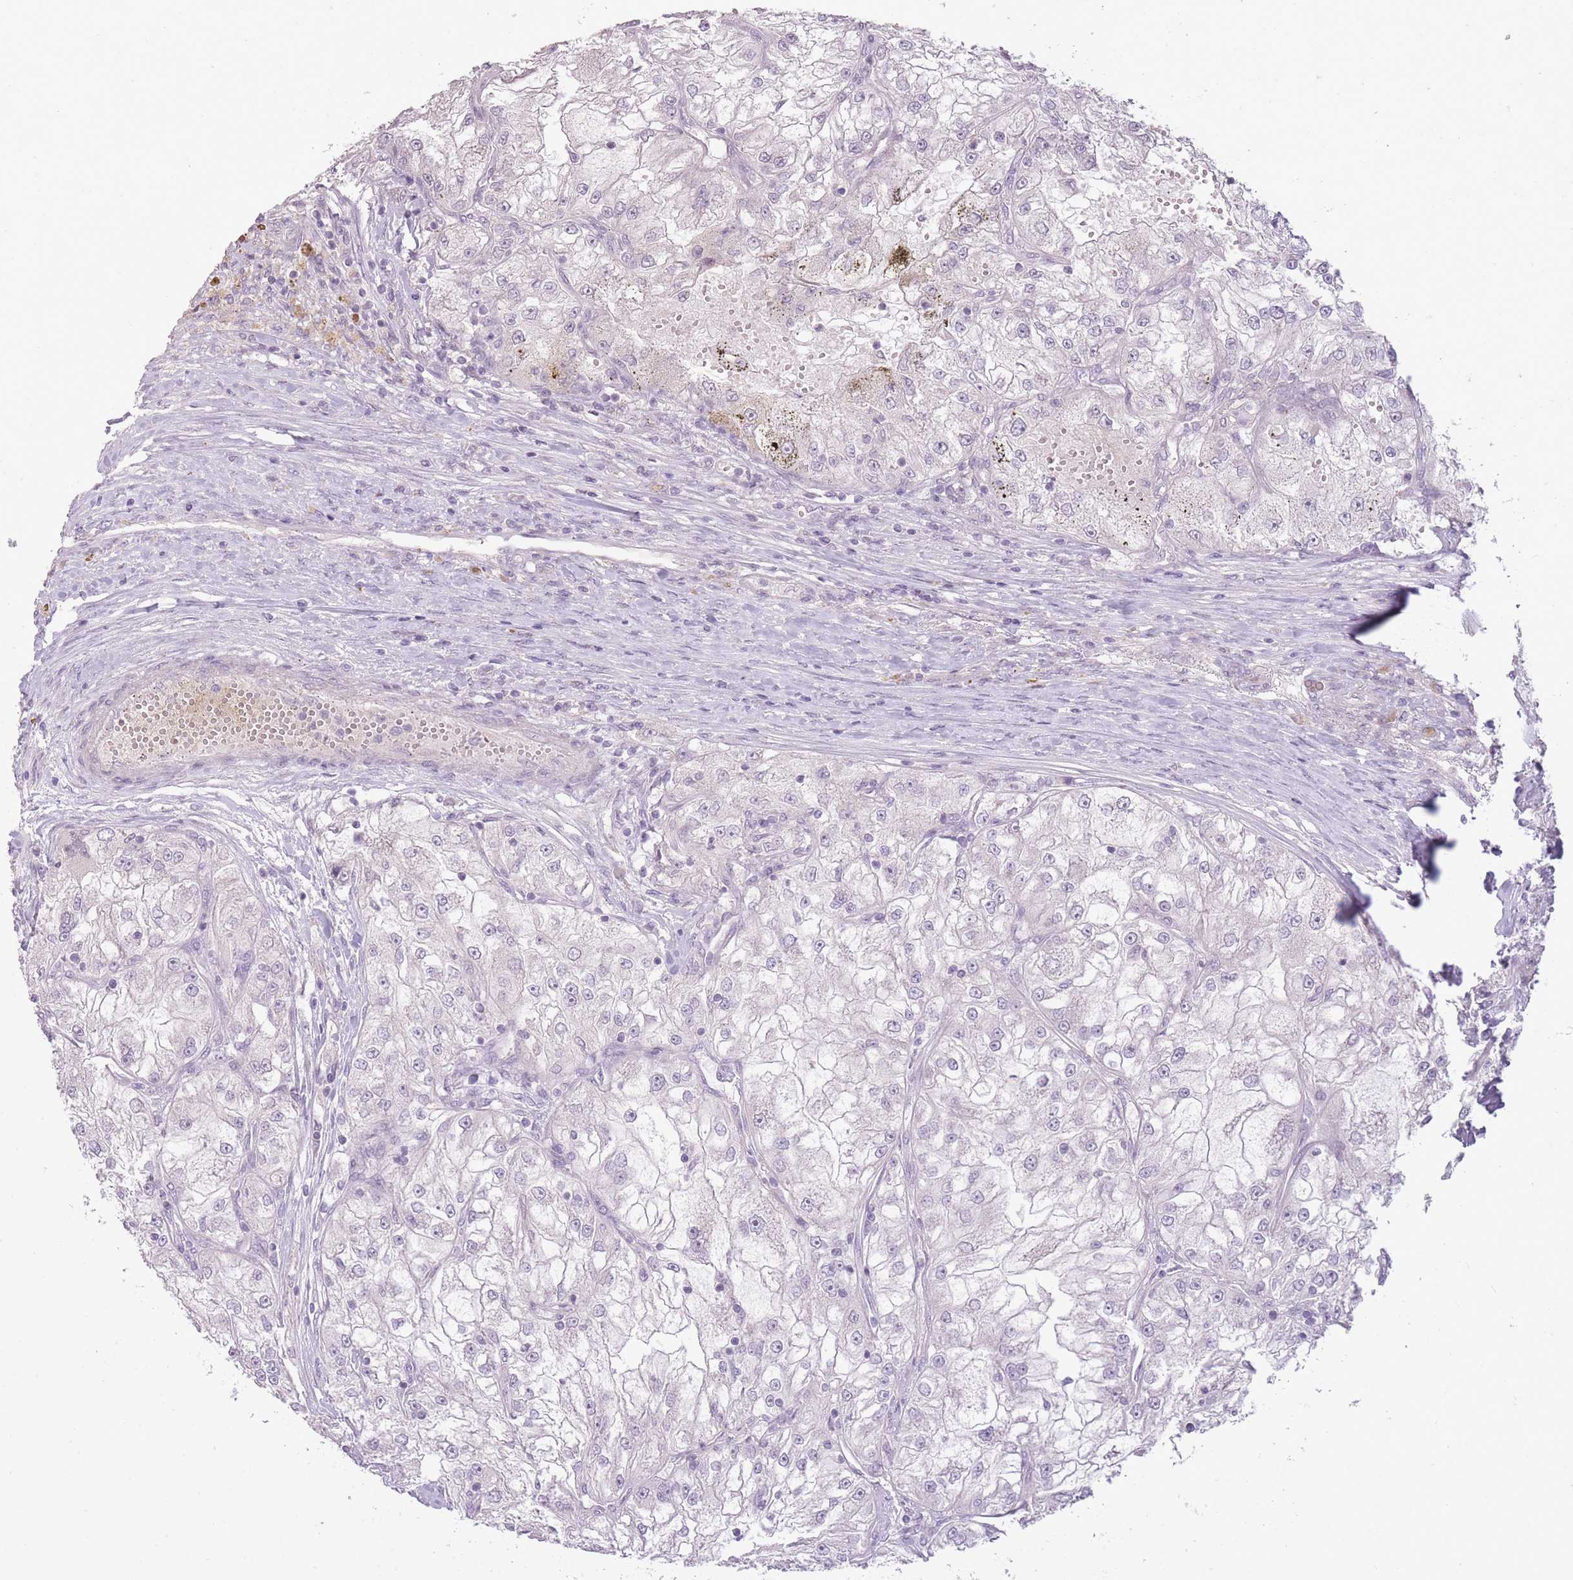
{"staining": {"intensity": "negative", "quantity": "none", "location": "none"}, "tissue": "renal cancer", "cell_type": "Tumor cells", "image_type": "cancer", "snomed": [{"axis": "morphology", "description": "Adenocarcinoma, NOS"}, {"axis": "topography", "description": "Kidney"}], "caption": "This is a photomicrograph of immunohistochemistry (IHC) staining of renal adenocarcinoma, which shows no staining in tumor cells.", "gene": "ZBTB24", "patient": {"sex": "female", "age": 72}}